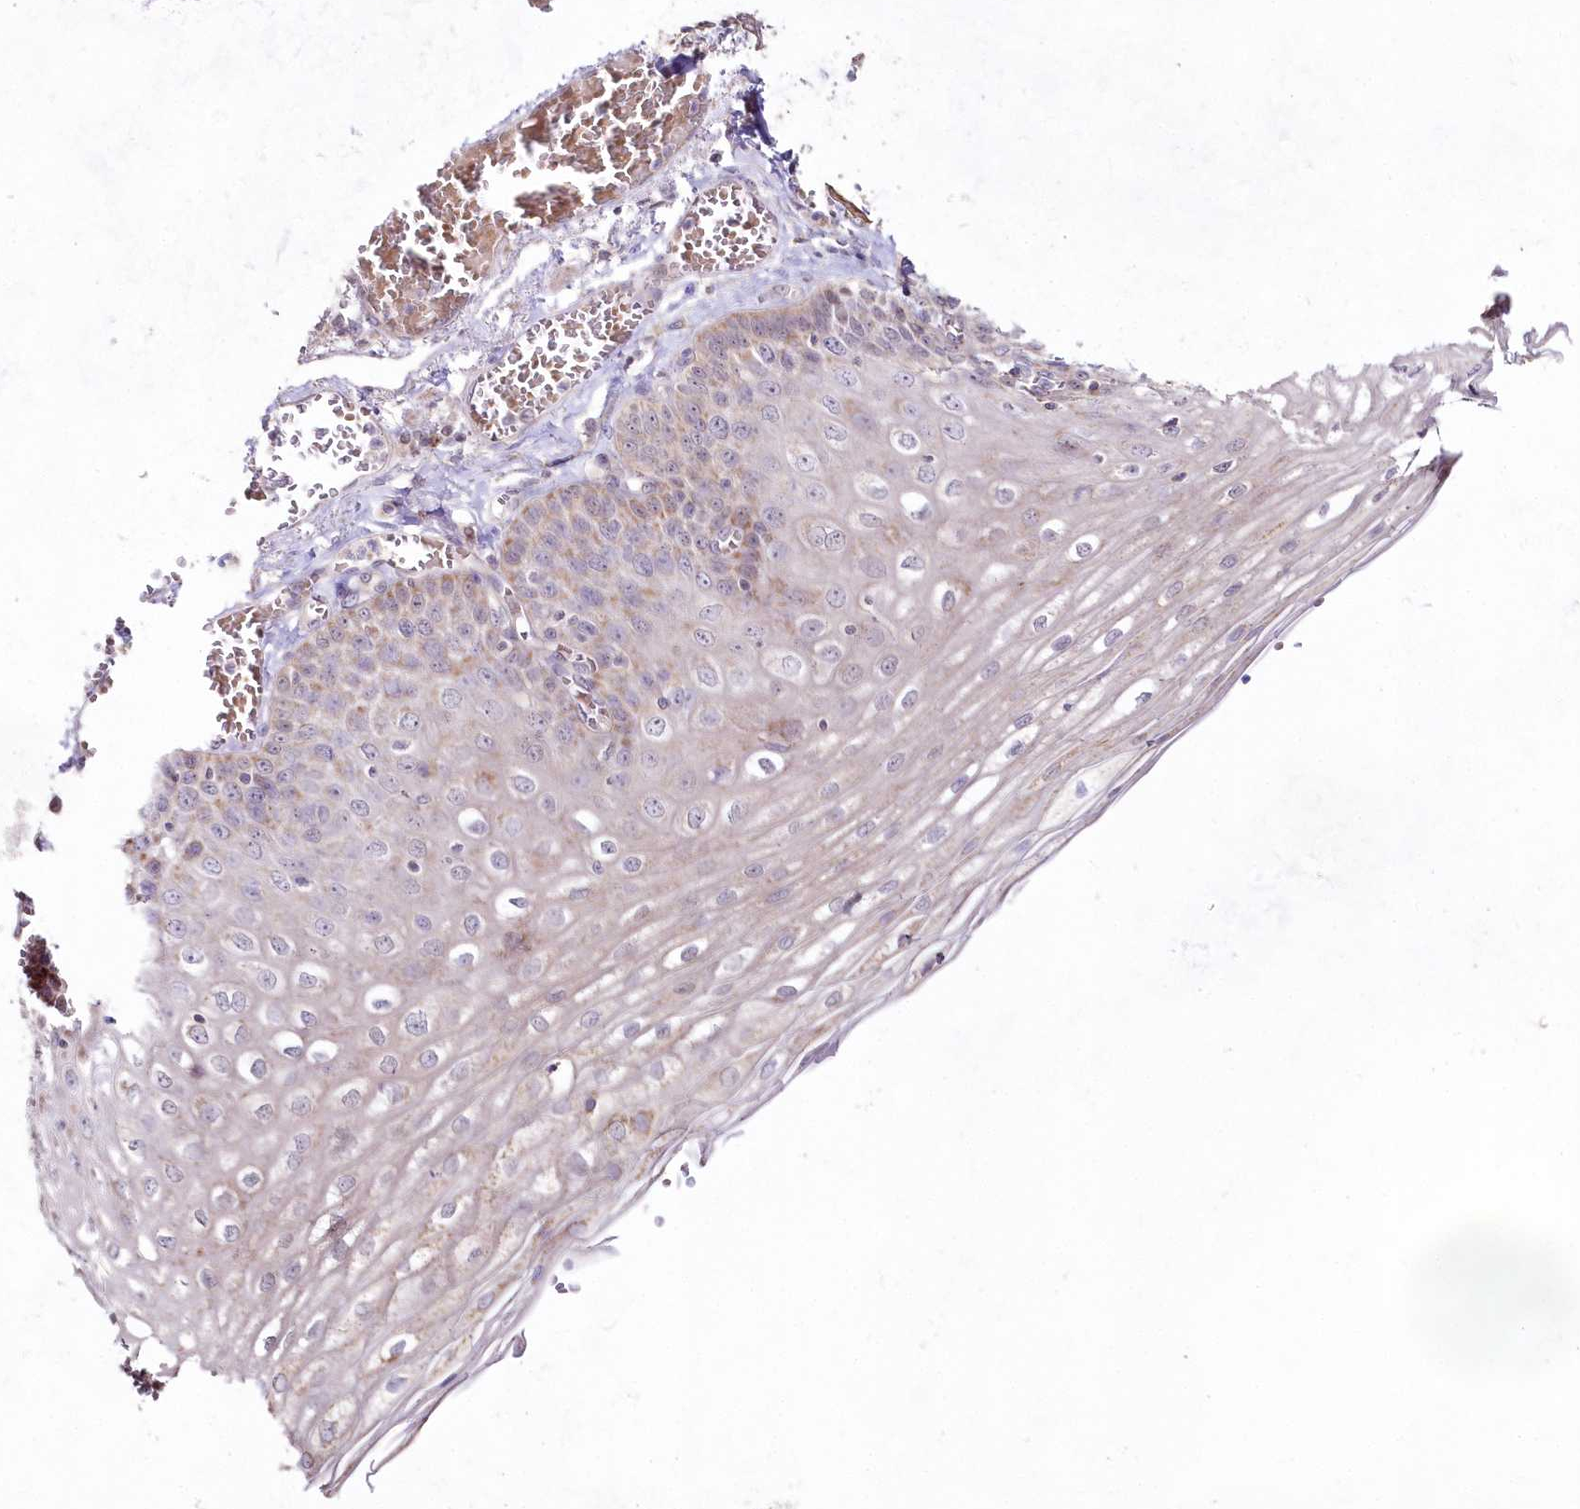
{"staining": {"intensity": "moderate", "quantity": "25%-75%", "location": "cytoplasmic/membranous"}, "tissue": "esophagus", "cell_type": "Squamous epithelial cells", "image_type": "normal", "snomed": [{"axis": "morphology", "description": "Normal tissue, NOS"}, {"axis": "topography", "description": "Esophagus"}], "caption": "A histopathology image showing moderate cytoplasmic/membranous positivity in about 25%-75% of squamous epithelial cells in unremarkable esophagus, as visualized by brown immunohistochemical staining.", "gene": "IMPA1", "patient": {"sex": "male", "age": 81}}